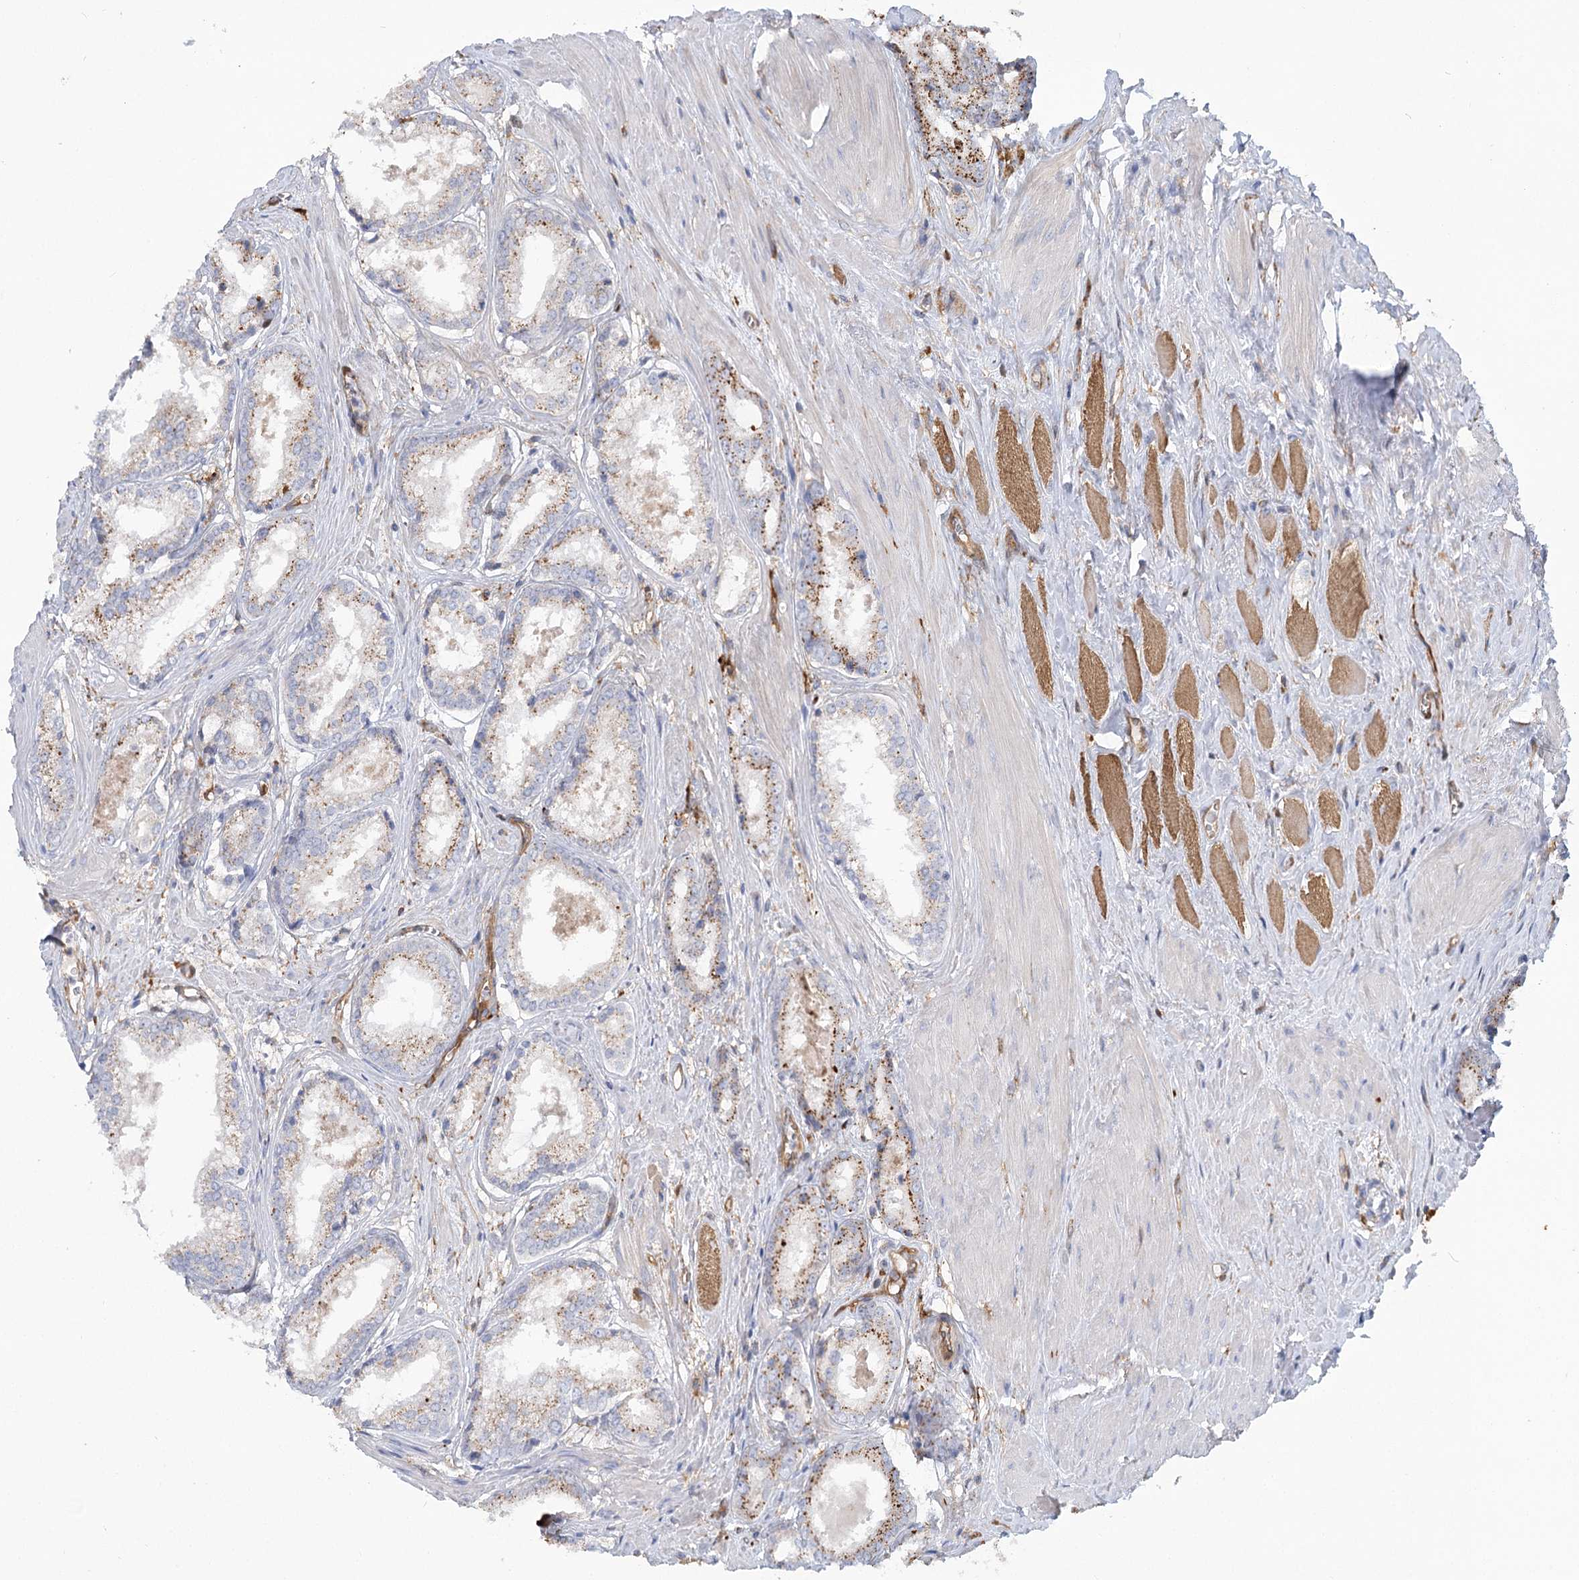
{"staining": {"intensity": "weak", "quantity": "25%-75%", "location": "cytoplasmic/membranous"}, "tissue": "prostate cancer", "cell_type": "Tumor cells", "image_type": "cancer", "snomed": [{"axis": "morphology", "description": "Adenocarcinoma, Low grade"}, {"axis": "topography", "description": "Prostate"}], "caption": "Immunohistochemical staining of adenocarcinoma (low-grade) (prostate) displays weak cytoplasmic/membranous protein positivity in about 25%-75% of tumor cells. (IHC, brightfield microscopy, high magnification).", "gene": "GUSB", "patient": {"sex": "male", "age": 64}}